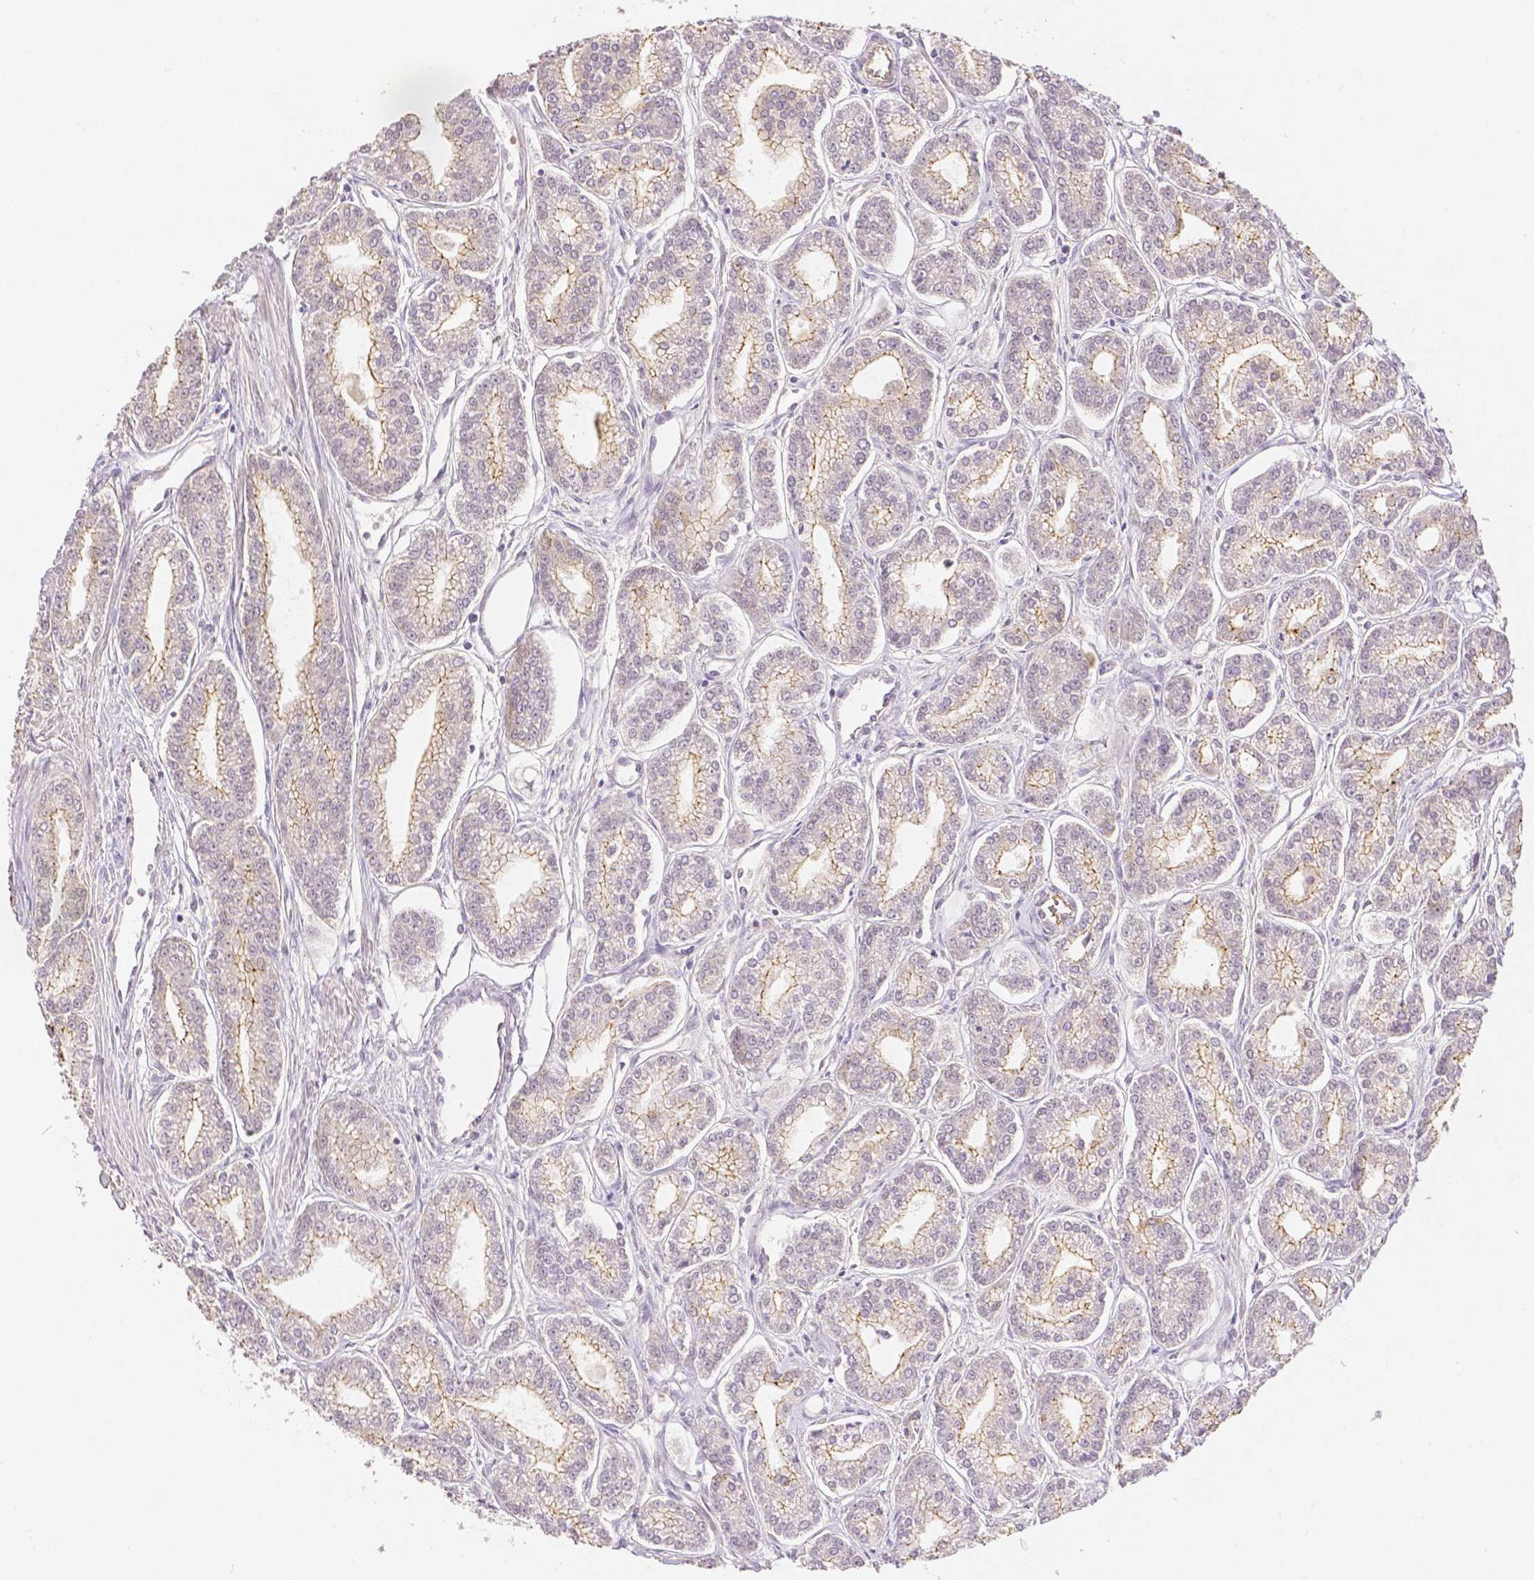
{"staining": {"intensity": "weak", "quantity": "25%-75%", "location": "cytoplasmic/membranous"}, "tissue": "prostate cancer", "cell_type": "Tumor cells", "image_type": "cancer", "snomed": [{"axis": "morphology", "description": "Adenocarcinoma, NOS"}, {"axis": "topography", "description": "Prostate"}], "caption": "An image showing weak cytoplasmic/membranous positivity in about 25%-75% of tumor cells in prostate cancer (adenocarcinoma), as visualized by brown immunohistochemical staining.", "gene": "OCLN", "patient": {"sex": "male", "age": 71}}